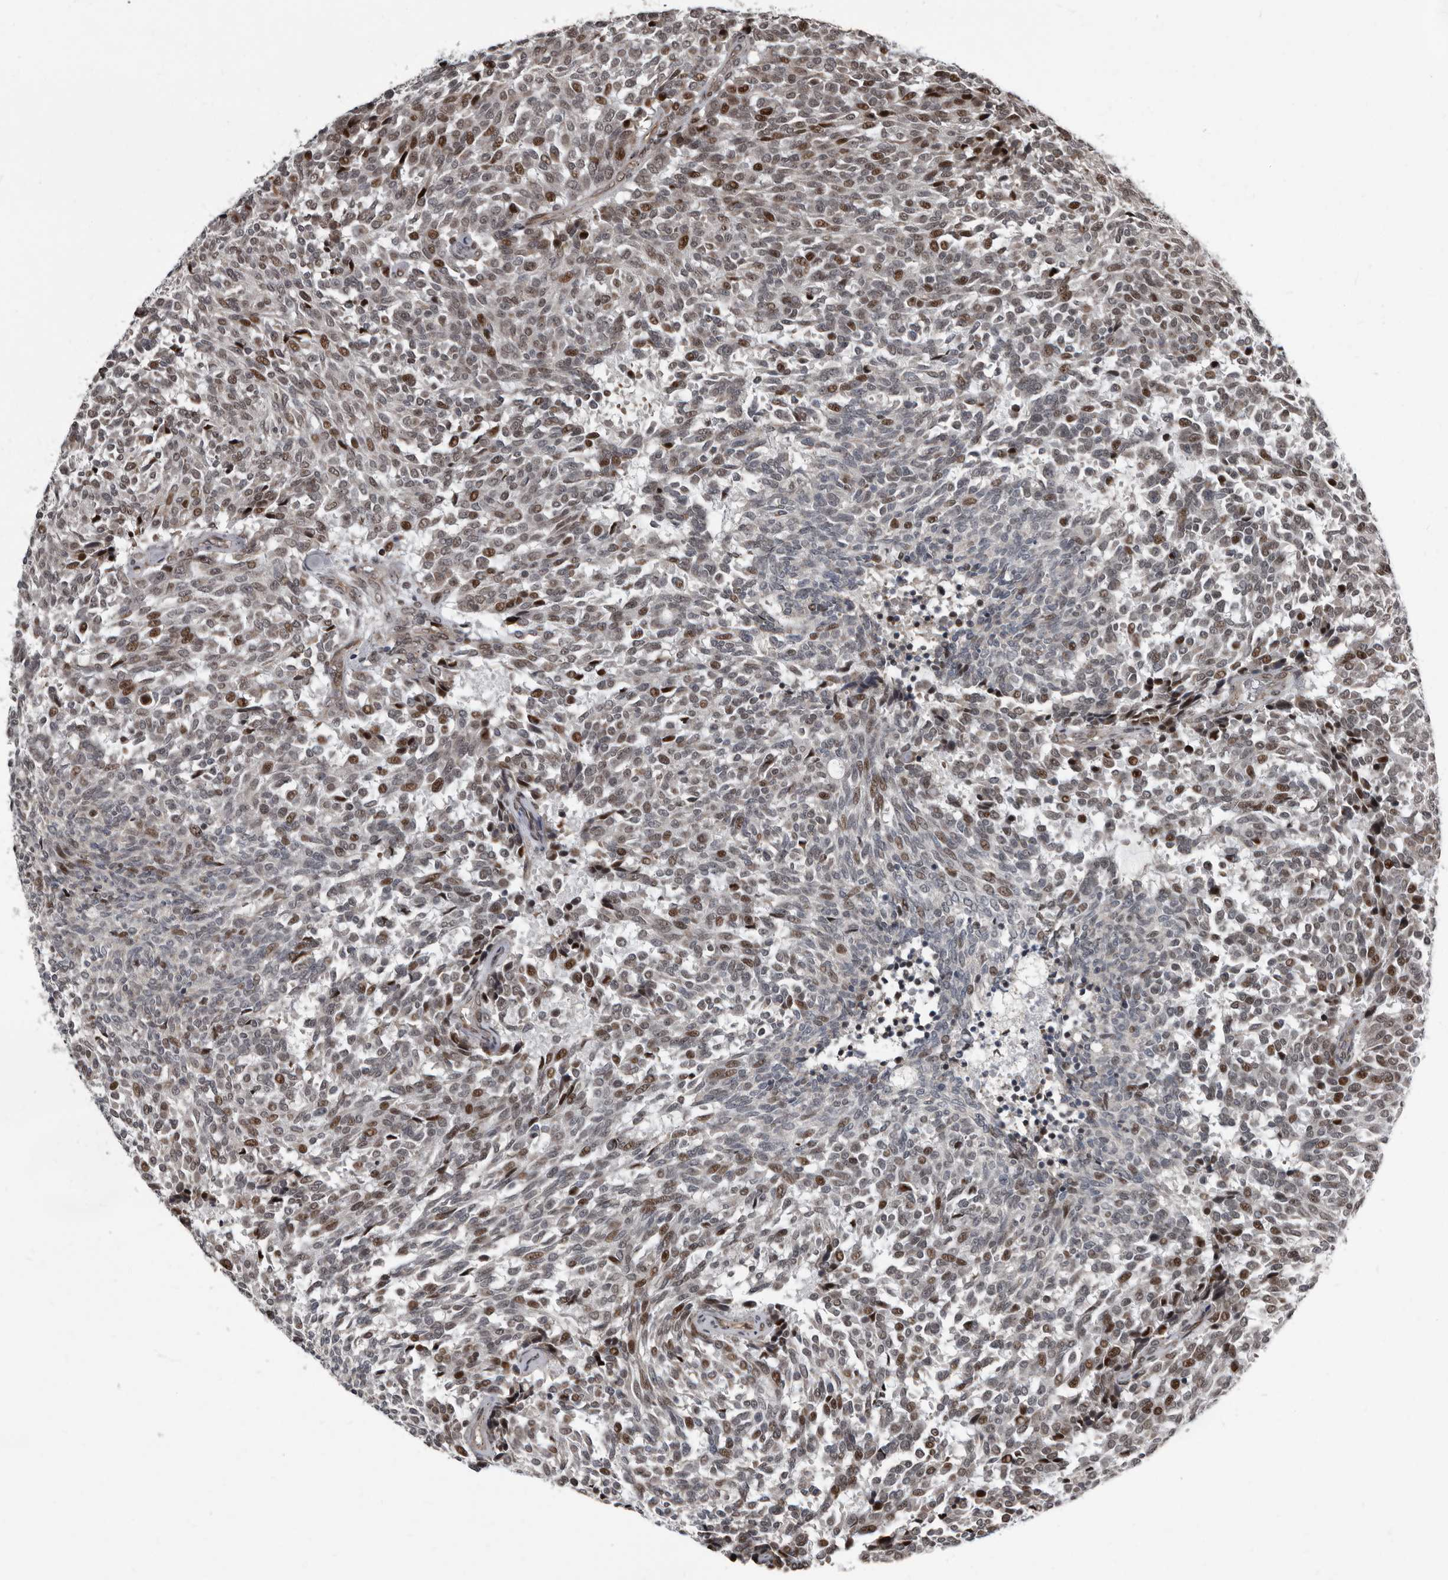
{"staining": {"intensity": "moderate", "quantity": "25%-75%", "location": "nuclear"}, "tissue": "carcinoid", "cell_type": "Tumor cells", "image_type": "cancer", "snomed": [{"axis": "morphology", "description": "Carcinoid, malignant, NOS"}, {"axis": "topography", "description": "Pancreas"}], "caption": "IHC staining of carcinoid, which reveals medium levels of moderate nuclear staining in approximately 25%-75% of tumor cells indicating moderate nuclear protein positivity. The staining was performed using DAB (brown) for protein detection and nuclei were counterstained in hematoxylin (blue).", "gene": "CHD1L", "patient": {"sex": "female", "age": 54}}